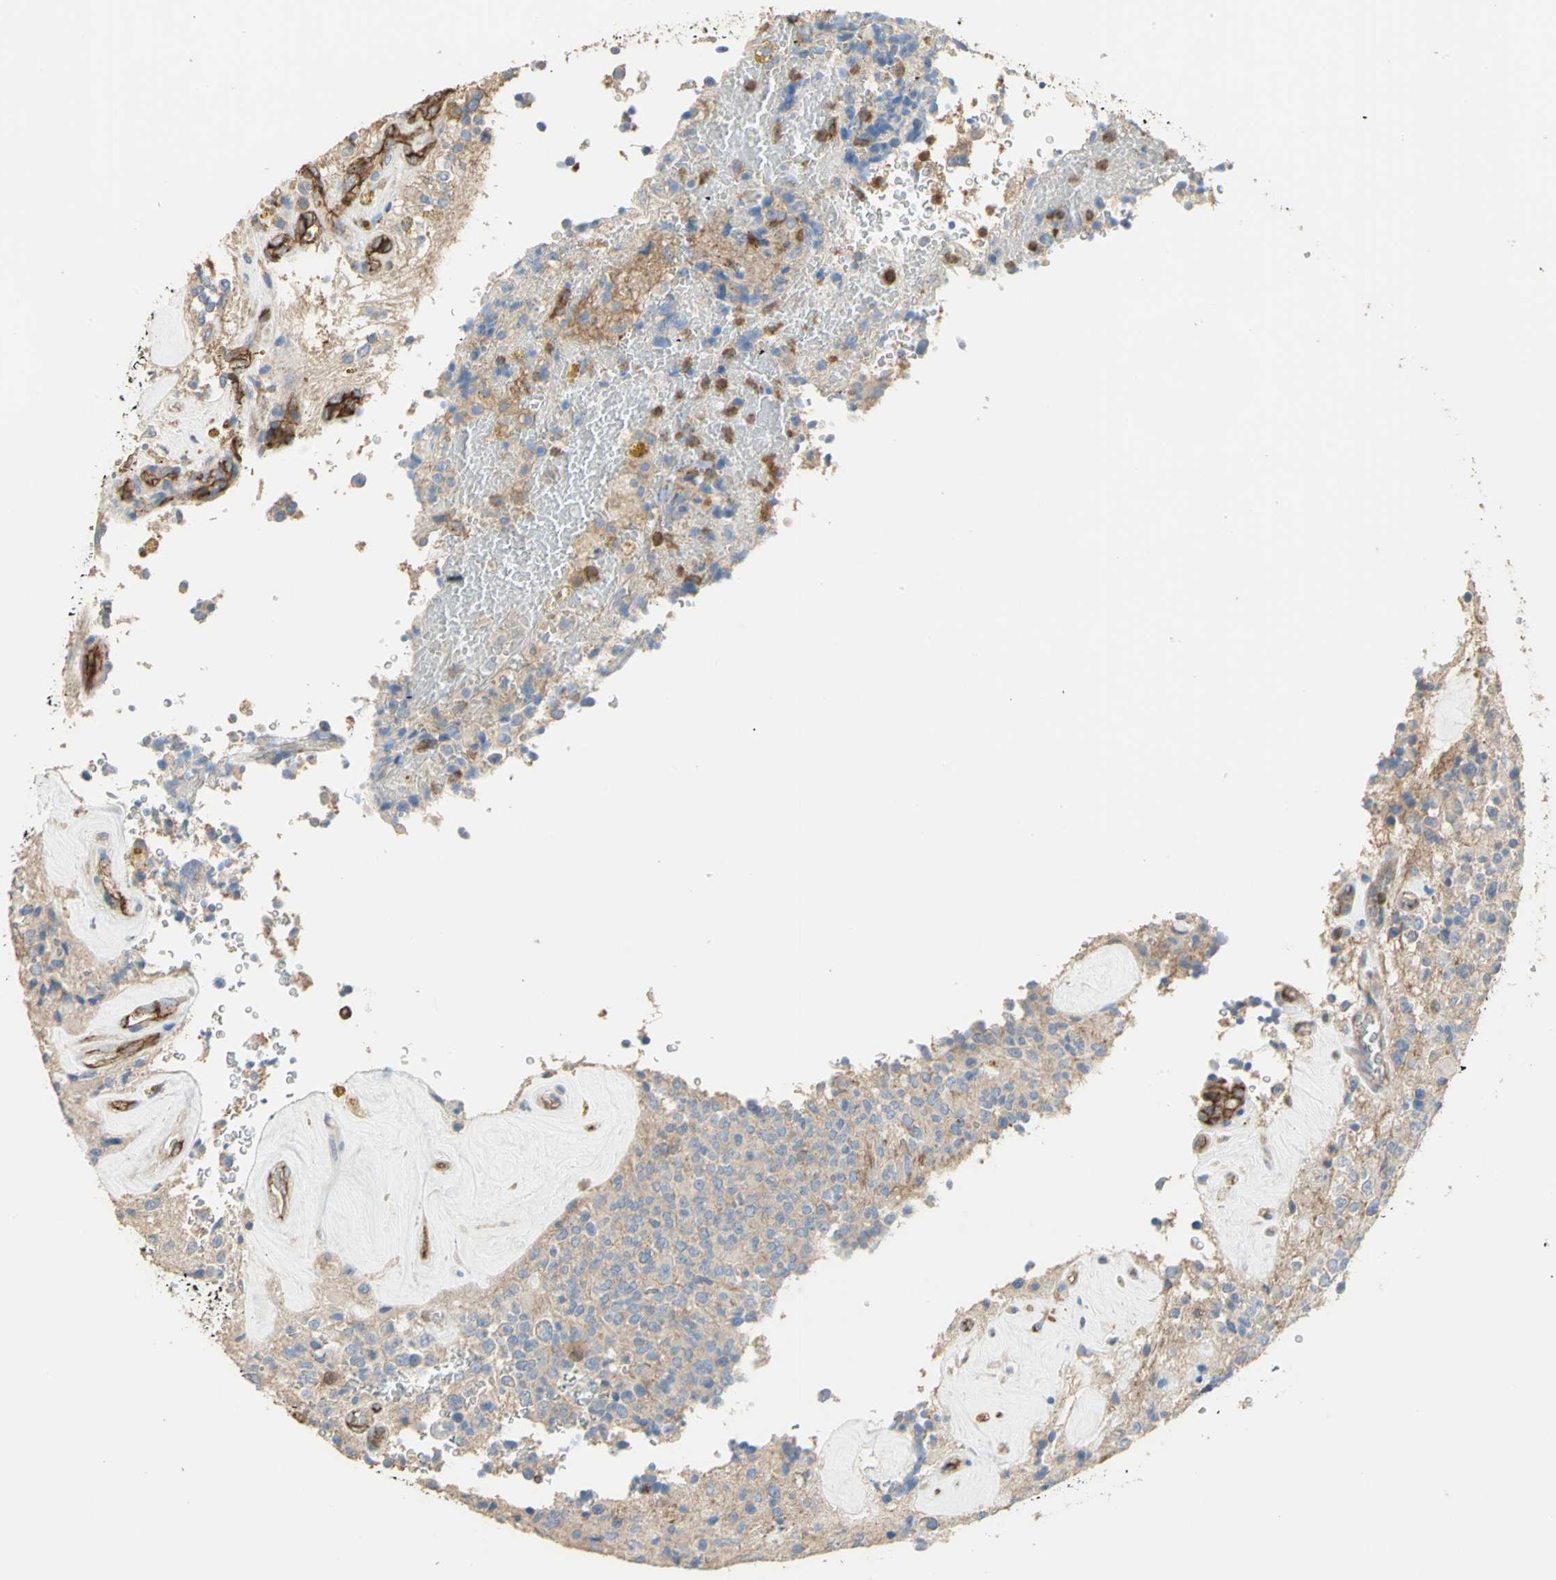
{"staining": {"intensity": "negative", "quantity": "none", "location": "none"}, "tissue": "glioma", "cell_type": "Tumor cells", "image_type": "cancer", "snomed": [{"axis": "morphology", "description": "Glioma, malignant, High grade"}, {"axis": "topography", "description": "pancreas cauda"}], "caption": "Immunohistochemistry histopathology image of neoplastic tissue: human glioma stained with DAB reveals no significant protein expression in tumor cells.", "gene": "DLGAP5", "patient": {"sex": "male", "age": 60}}